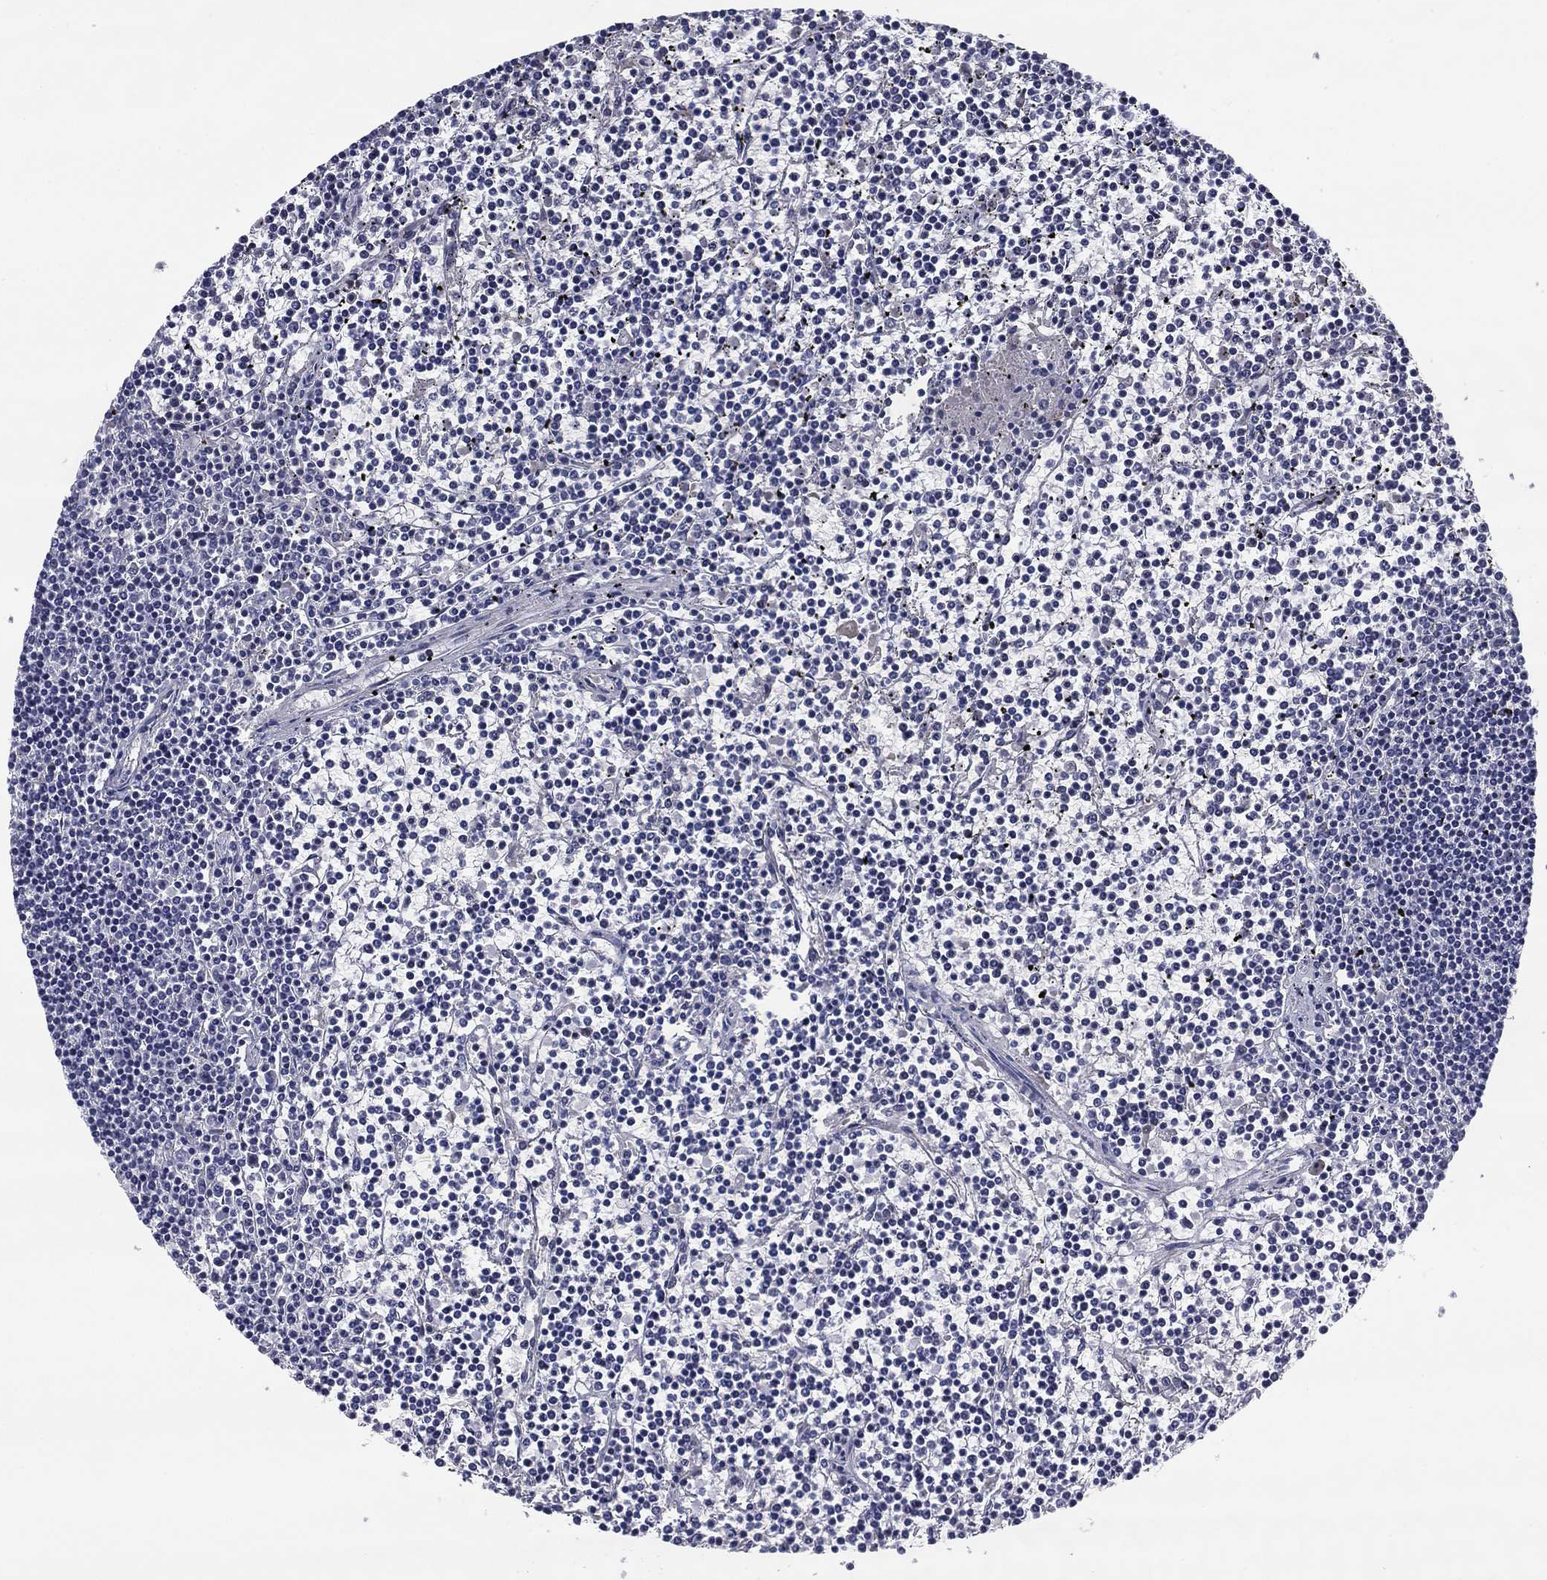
{"staining": {"intensity": "negative", "quantity": "none", "location": "none"}, "tissue": "lymphoma", "cell_type": "Tumor cells", "image_type": "cancer", "snomed": [{"axis": "morphology", "description": "Malignant lymphoma, non-Hodgkin's type, Low grade"}, {"axis": "topography", "description": "Spleen"}], "caption": "Immunohistochemical staining of low-grade malignant lymphoma, non-Hodgkin's type reveals no significant positivity in tumor cells.", "gene": "REXO5", "patient": {"sex": "female", "age": 19}}